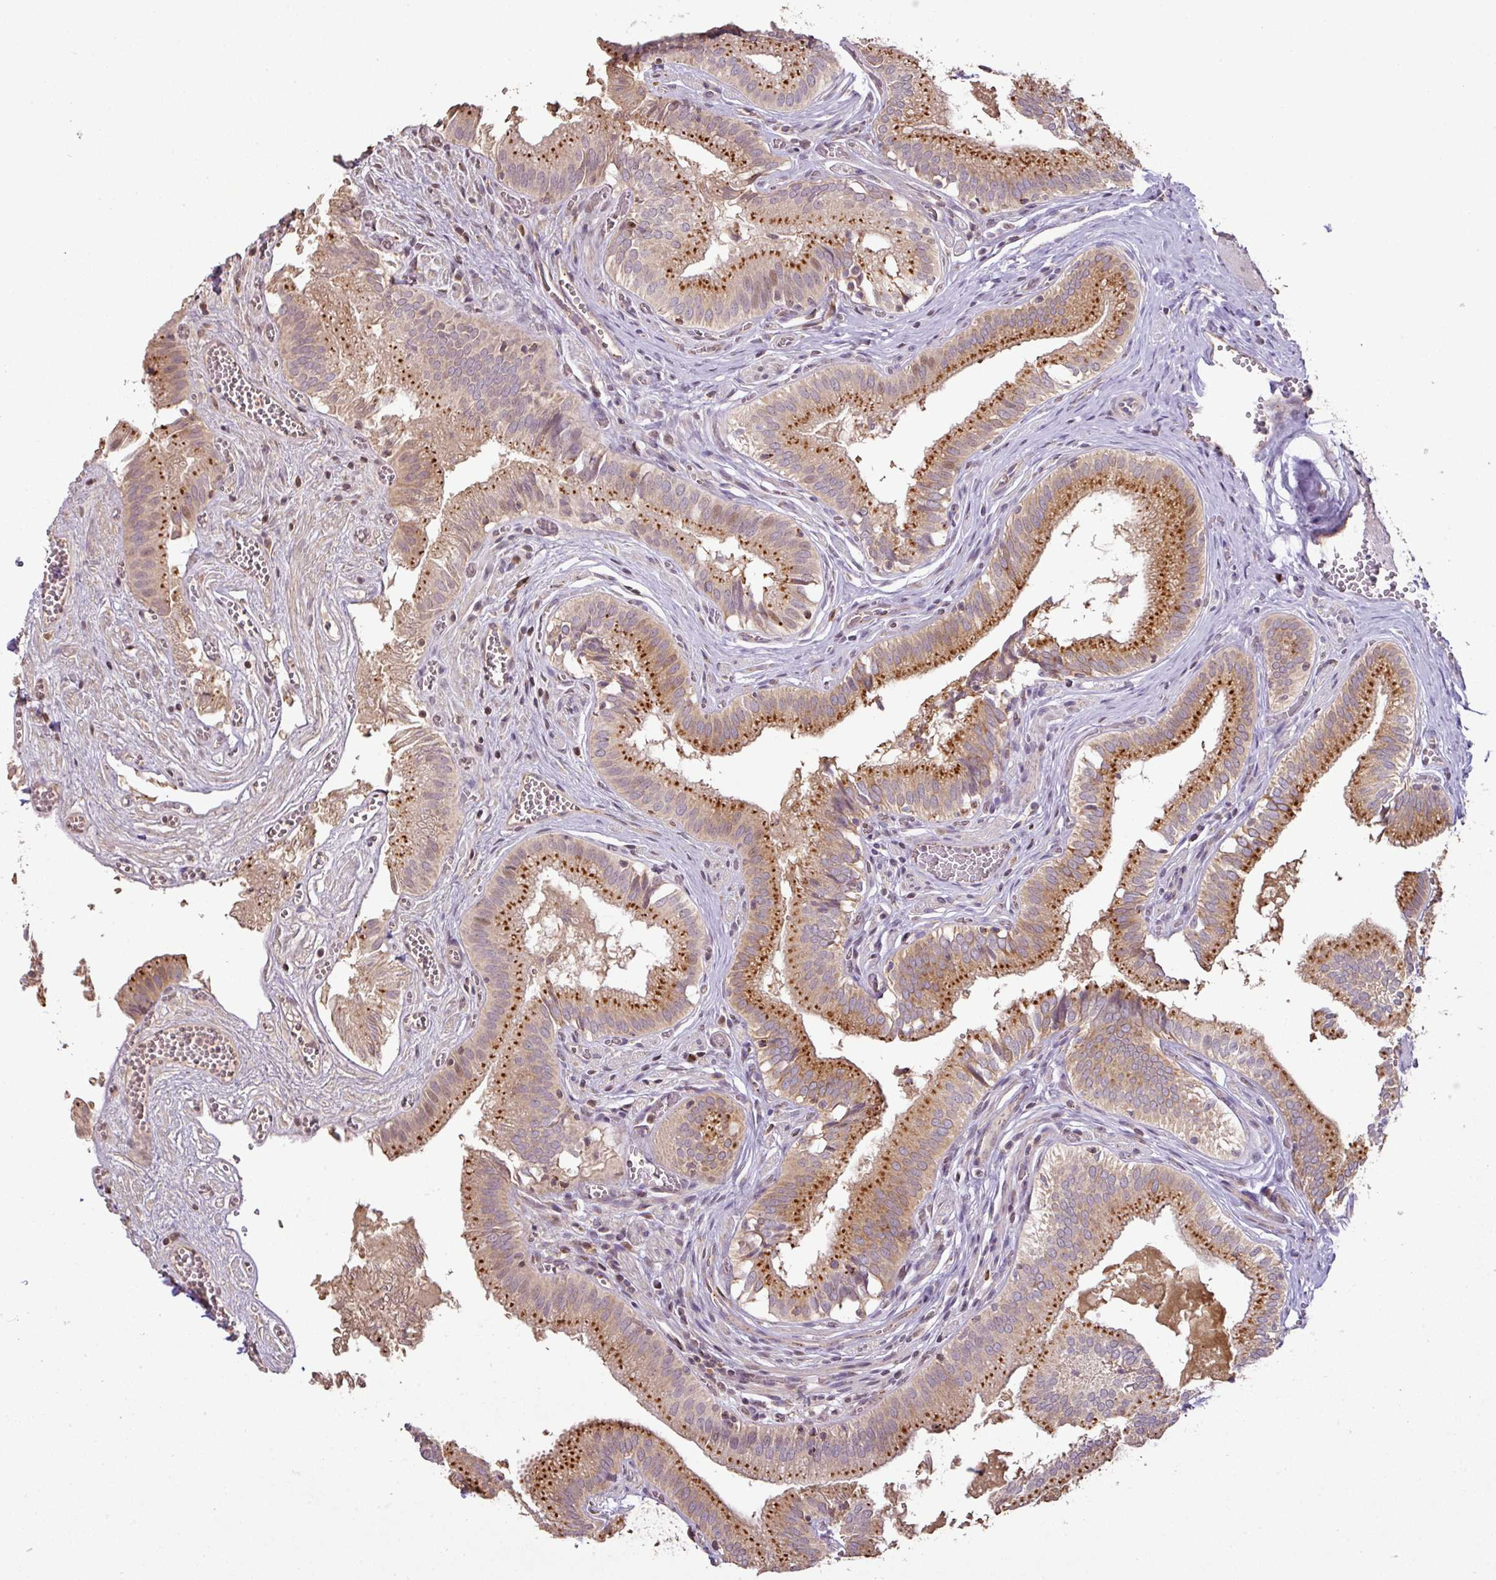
{"staining": {"intensity": "strong", "quantity": ">75%", "location": "cytoplasmic/membranous"}, "tissue": "gallbladder", "cell_type": "Glandular cells", "image_type": "normal", "snomed": [{"axis": "morphology", "description": "Normal tissue, NOS"}, {"axis": "topography", "description": "Gallbladder"}, {"axis": "topography", "description": "Peripheral nerve tissue"}], "caption": "An immunohistochemistry (IHC) image of benign tissue is shown. Protein staining in brown highlights strong cytoplasmic/membranous positivity in gallbladder within glandular cells.", "gene": "CXCR5", "patient": {"sex": "male", "age": 17}}